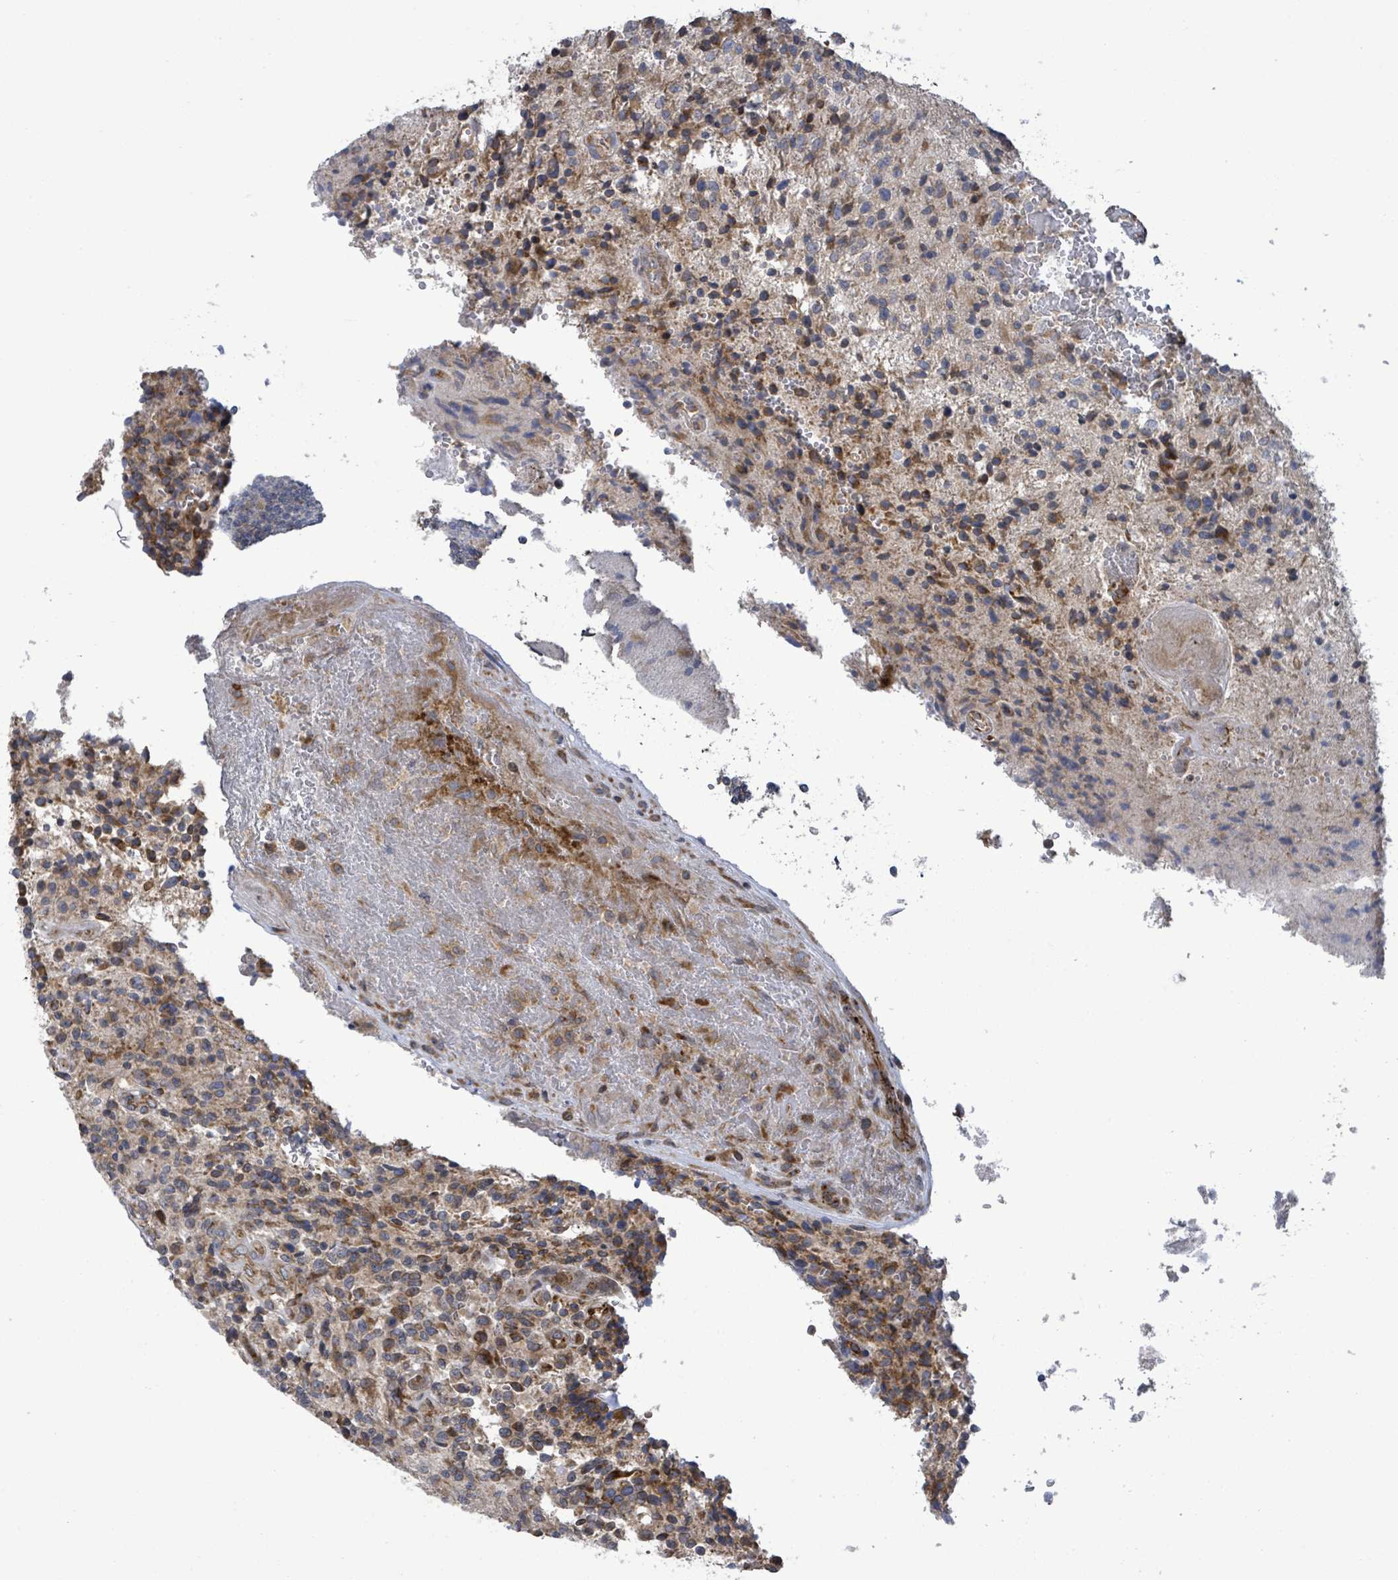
{"staining": {"intensity": "moderate", "quantity": "25%-75%", "location": "cytoplasmic/membranous"}, "tissue": "glioma", "cell_type": "Tumor cells", "image_type": "cancer", "snomed": [{"axis": "morphology", "description": "Normal tissue, NOS"}, {"axis": "morphology", "description": "Glioma, malignant, High grade"}, {"axis": "topography", "description": "Cerebral cortex"}], "caption": "A brown stain shows moderate cytoplasmic/membranous positivity of a protein in human glioma tumor cells.", "gene": "NOMO1", "patient": {"sex": "male", "age": 56}}